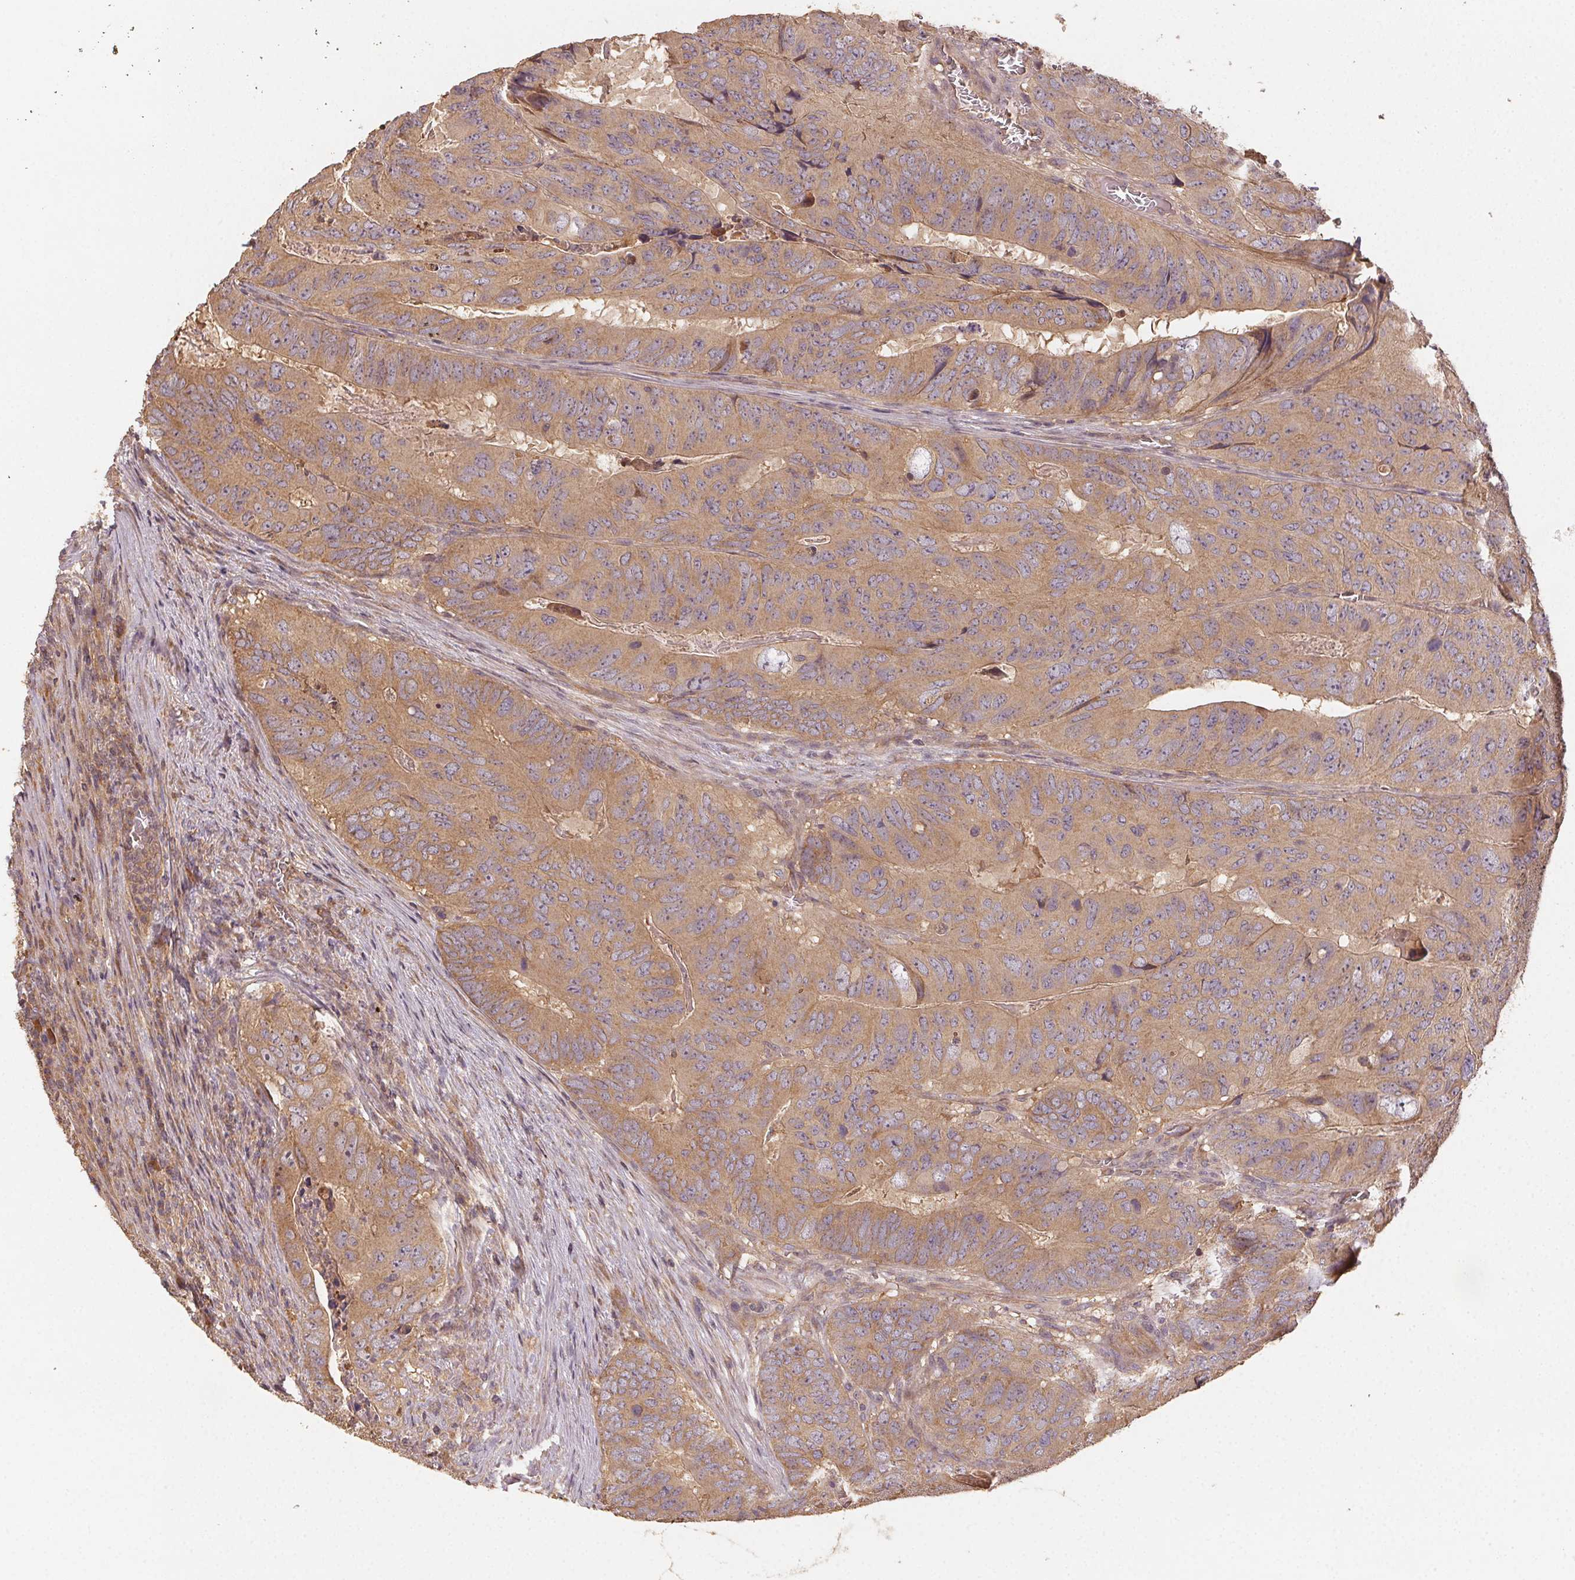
{"staining": {"intensity": "weak", "quantity": ">75%", "location": "cytoplasmic/membranous"}, "tissue": "colorectal cancer", "cell_type": "Tumor cells", "image_type": "cancer", "snomed": [{"axis": "morphology", "description": "Adenocarcinoma, NOS"}, {"axis": "topography", "description": "Colon"}], "caption": "Immunohistochemistry (IHC) staining of colorectal adenocarcinoma, which shows low levels of weak cytoplasmic/membranous positivity in about >75% of tumor cells indicating weak cytoplasmic/membranous protein staining. The staining was performed using DAB (3,3'-diaminobenzidine) (brown) for protein detection and nuclei were counterstained in hematoxylin (blue).", "gene": "RALA", "patient": {"sex": "male", "age": 79}}